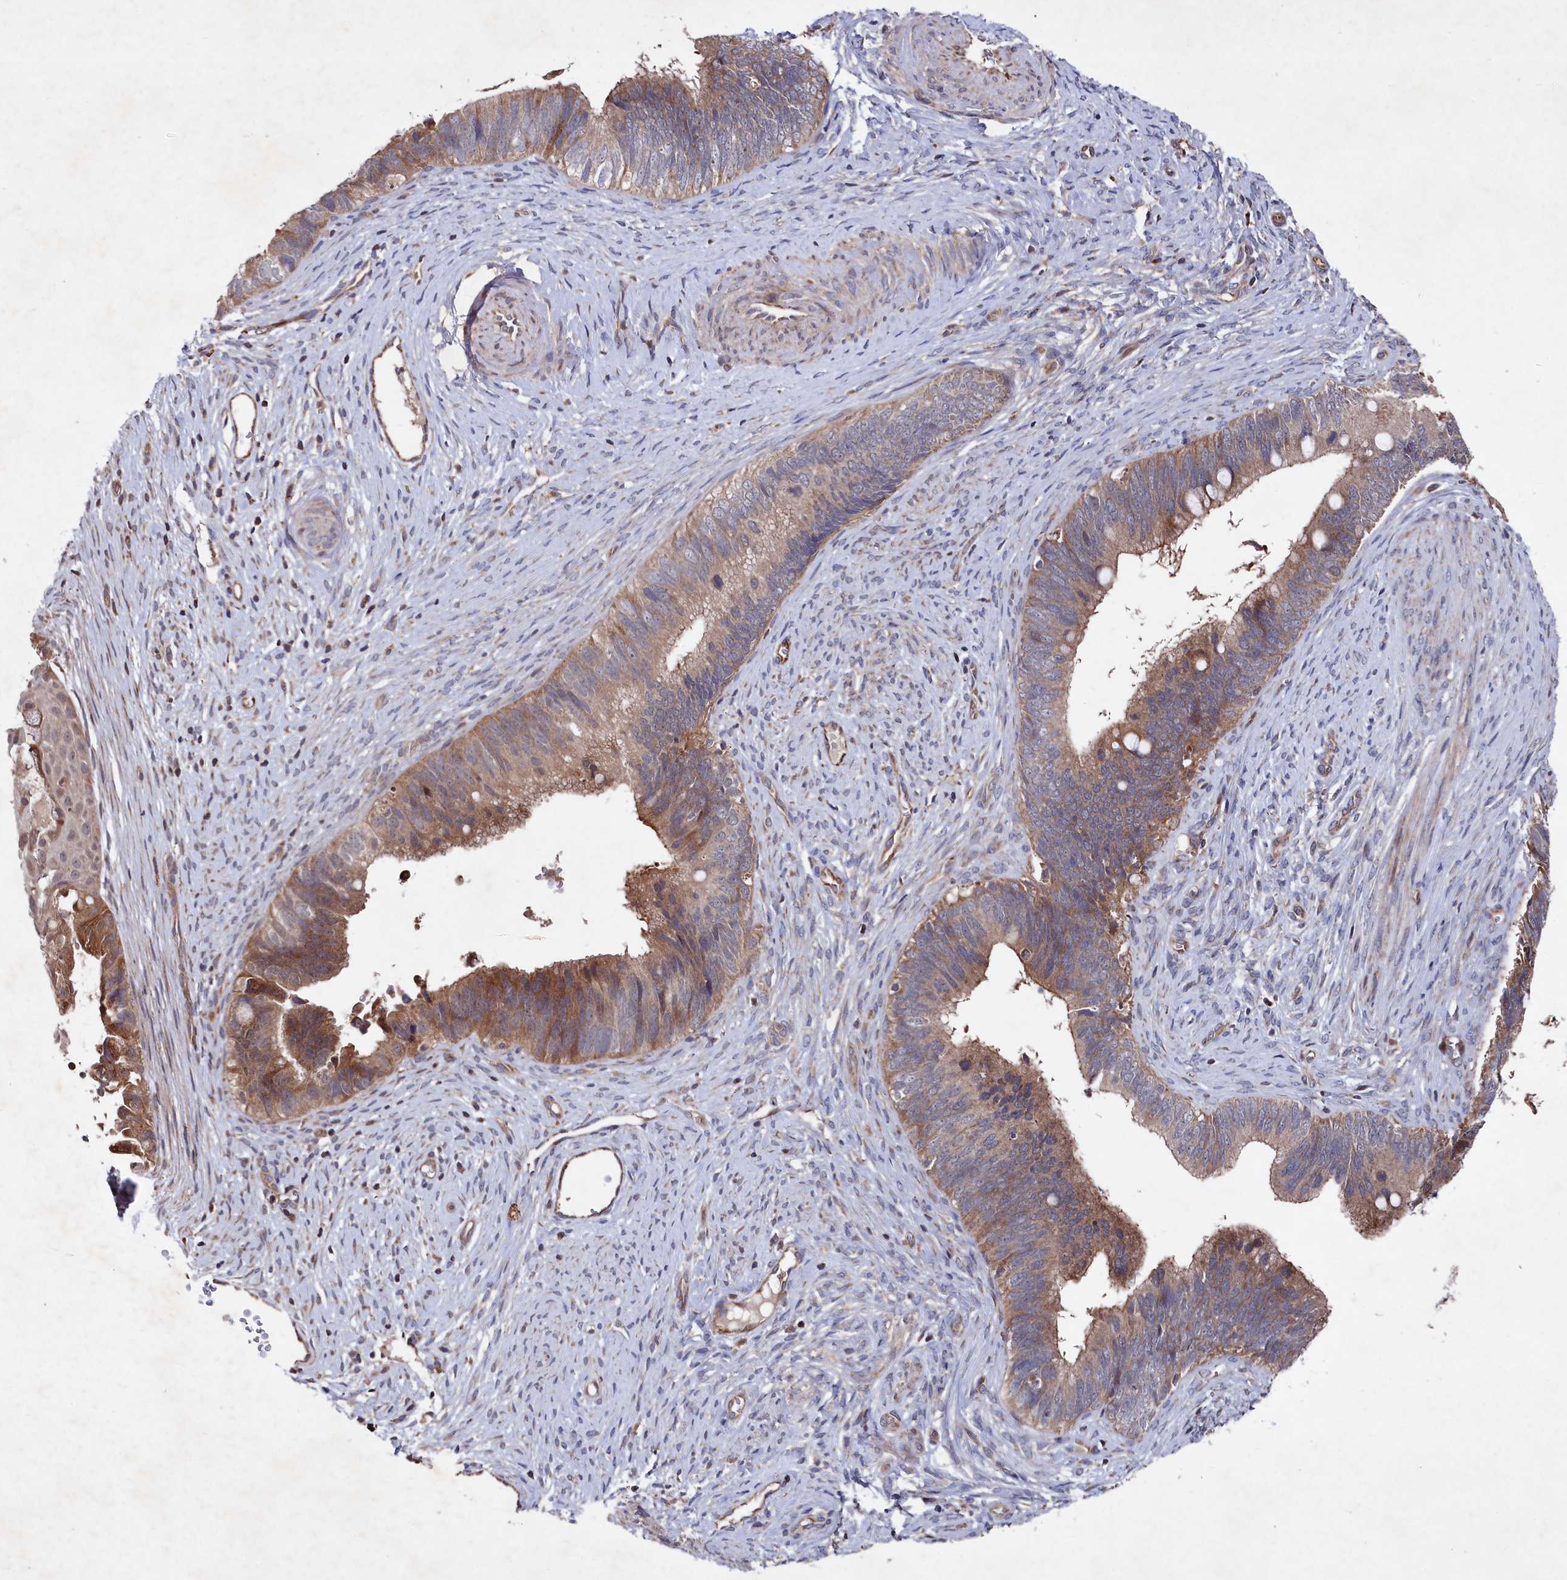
{"staining": {"intensity": "moderate", "quantity": ">75%", "location": "cytoplasmic/membranous"}, "tissue": "cervical cancer", "cell_type": "Tumor cells", "image_type": "cancer", "snomed": [{"axis": "morphology", "description": "Adenocarcinoma, NOS"}, {"axis": "topography", "description": "Cervix"}], "caption": "The histopathology image demonstrates staining of adenocarcinoma (cervical), revealing moderate cytoplasmic/membranous protein expression (brown color) within tumor cells.", "gene": "SUPV3L1", "patient": {"sex": "female", "age": 42}}